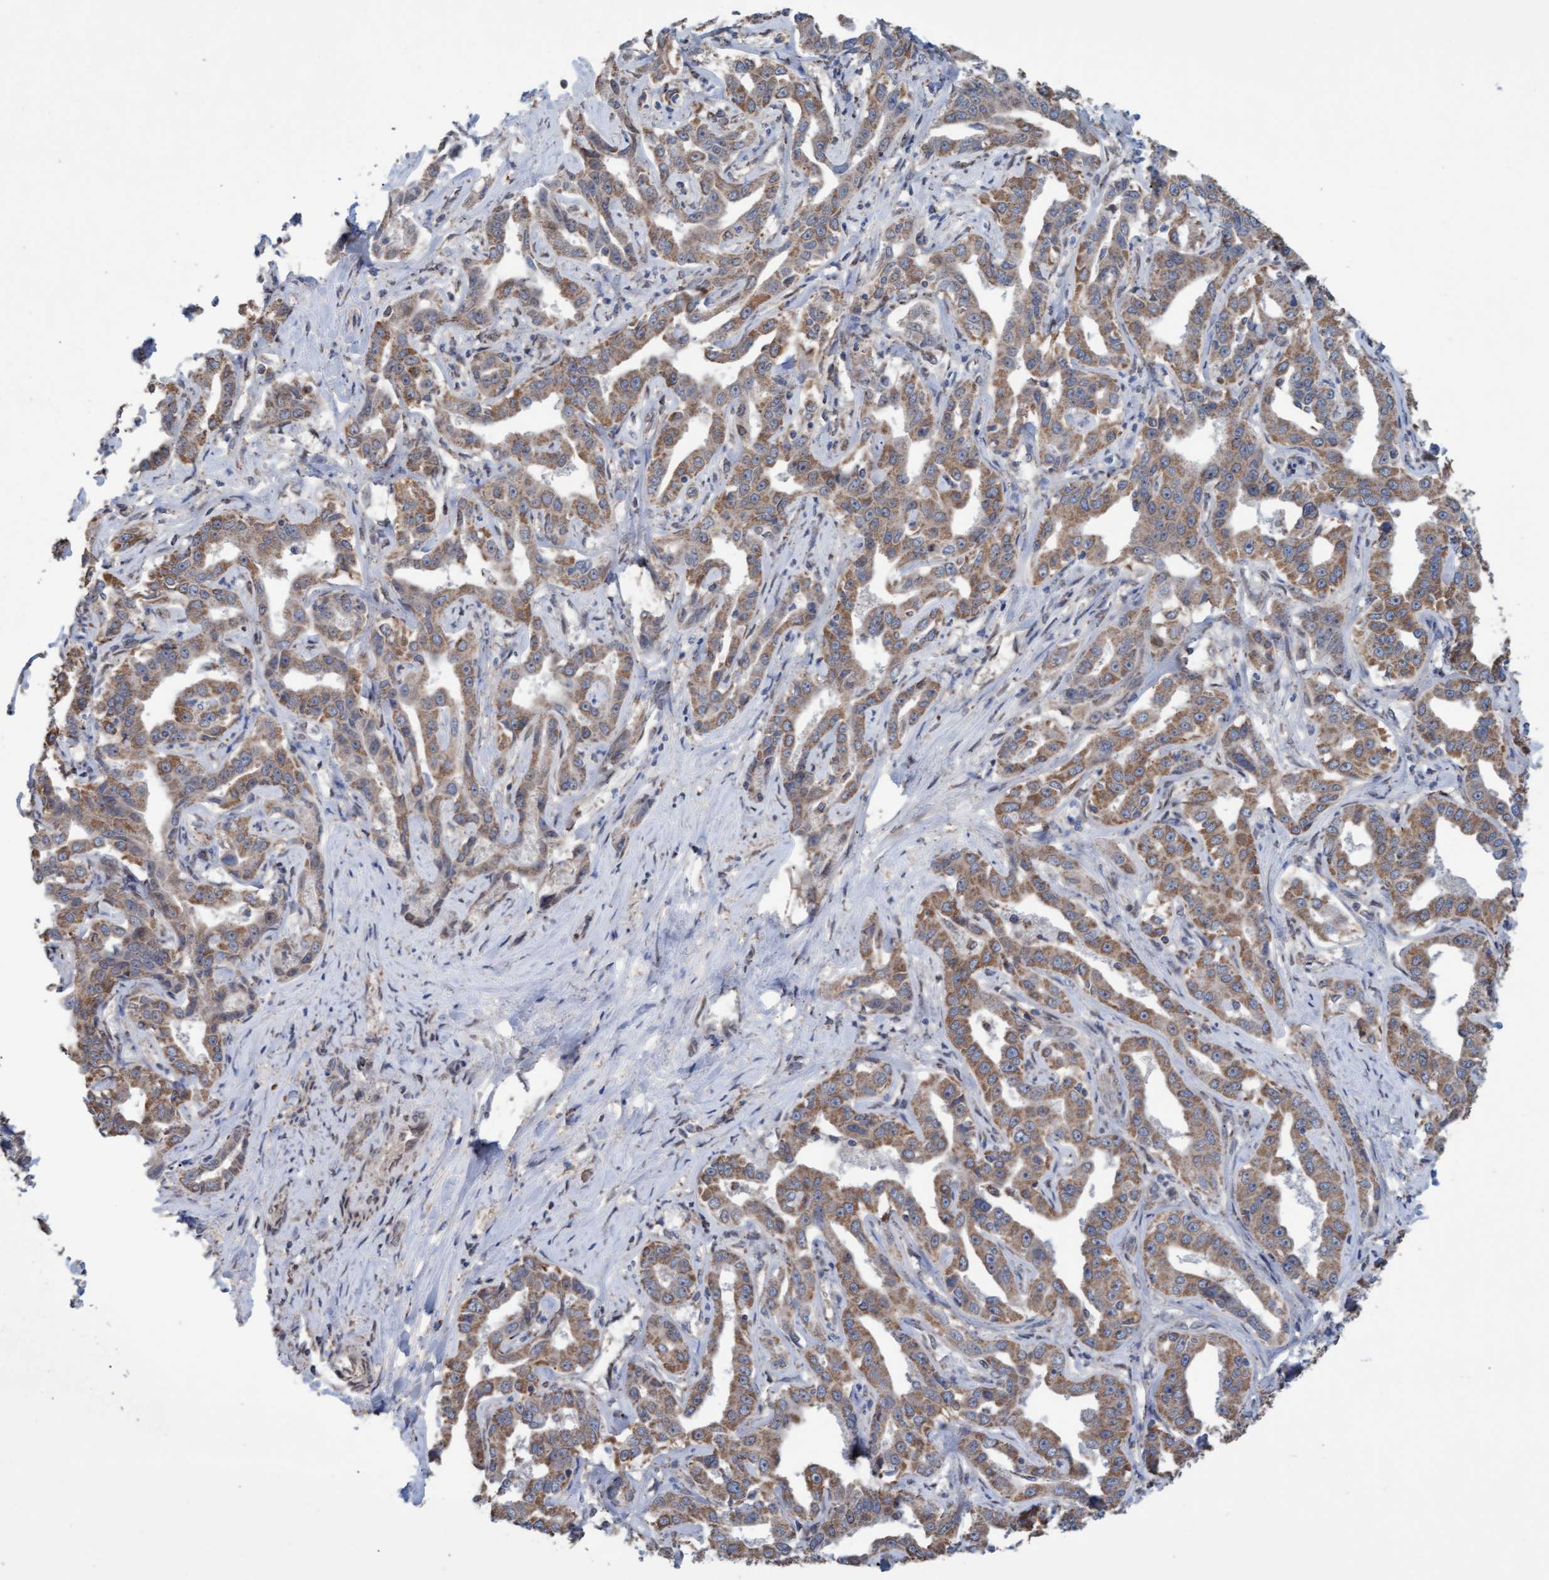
{"staining": {"intensity": "moderate", "quantity": ">75%", "location": "cytoplasmic/membranous"}, "tissue": "liver cancer", "cell_type": "Tumor cells", "image_type": "cancer", "snomed": [{"axis": "morphology", "description": "Cholangiocarcinoma"}, {"axis": "topography", "description": "Liver"}], "caption": "Immunohistochemical staining of human liver cholangiocarcinoma reveals medium levels of moderate cytoplasmic/membranous protein positivity in approximately >75% of tumor cells. The staining was performed using DAB (3,3'-diaminobenzidine) to visualize the protein expression in brown, while the nuclei were stained in blue with hematoxylin (Magnification: 20x).", "gene": "MGLL", "patient": {"sex": "male", "age": 59}}